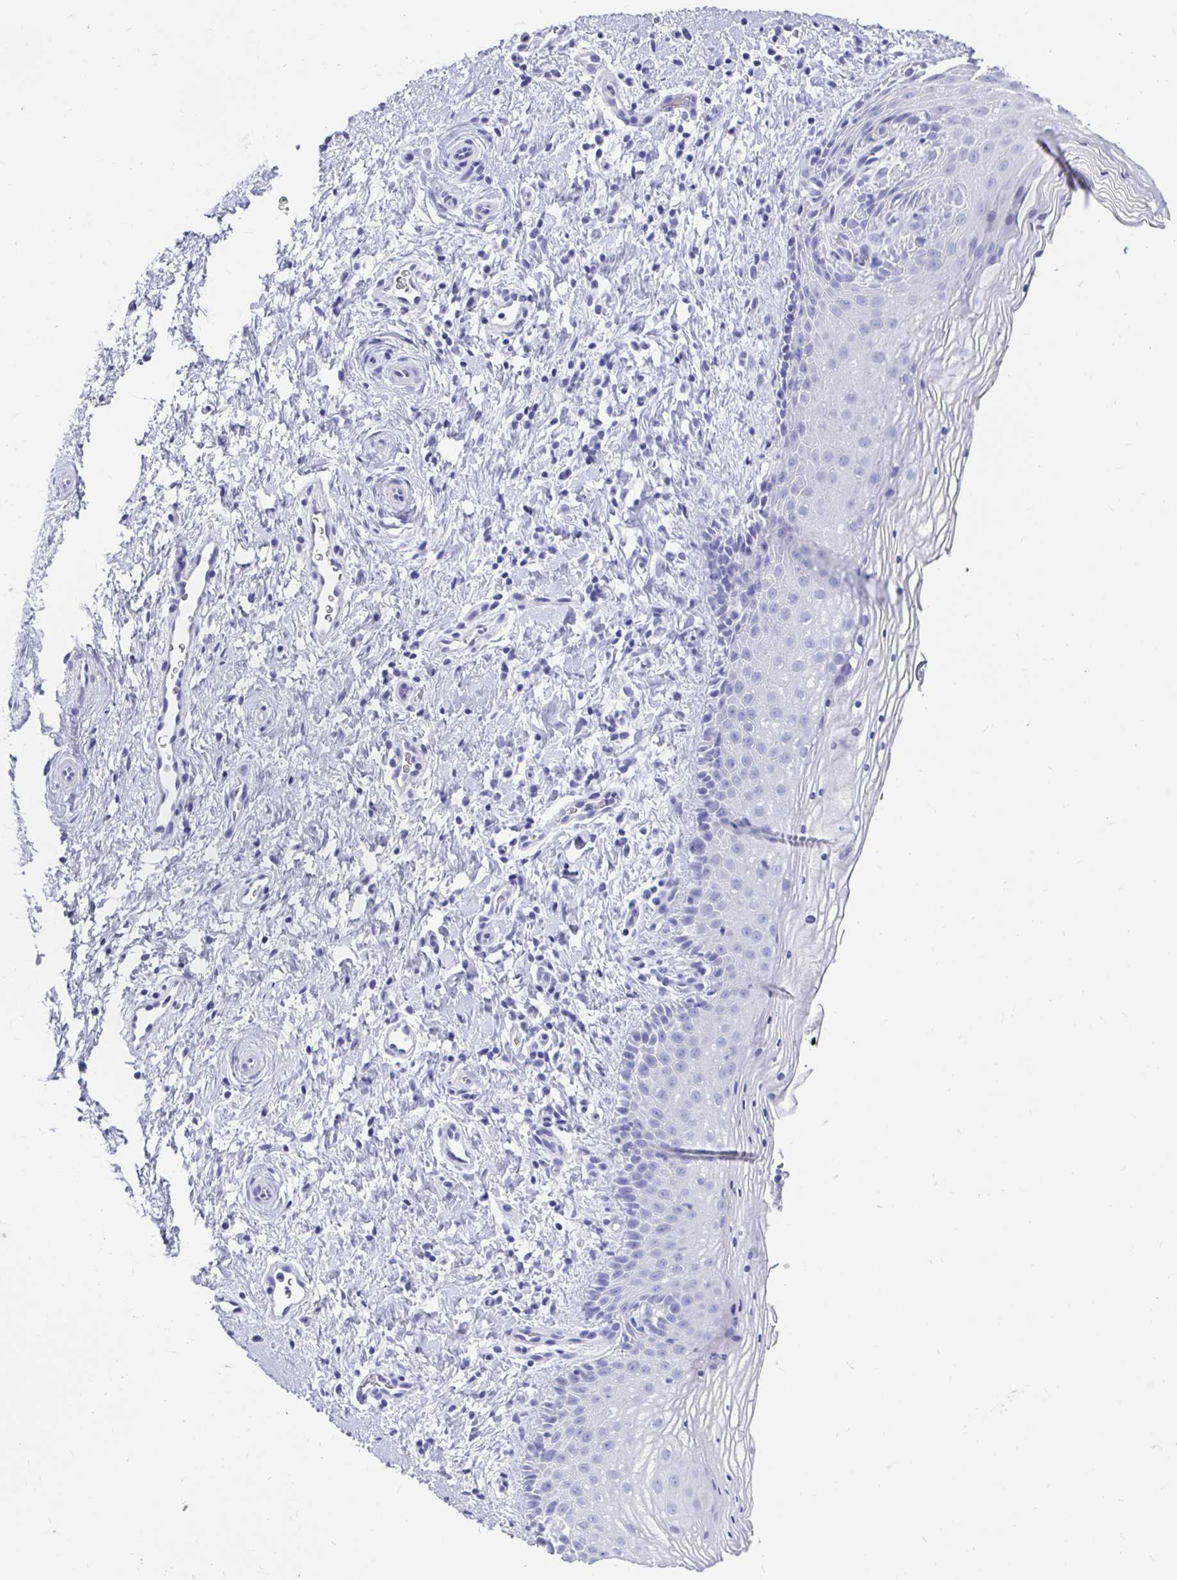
{"staining": {"intensity": "negative", "quantity": "none", "location": "none"}, "tissue": "vagina", "cell_type": "Squamous epithelial cells", "image_type": "normal", "snomed": [{"axis": "morphology", "description": "Normal tissue, NOS"}, {"axis": "topography", "description": "Vagina"}], "caption": "Squamous epithelial cells show no significant protein staining in unremarkable vagina. (DAB (3,3'-diaminobenzidine) immunohistochemistry (IHC) visualized using brightfield microscopy, high magnification).", "gene": "ZPBP2", "patient": {"sex": "female", "age": 51}}